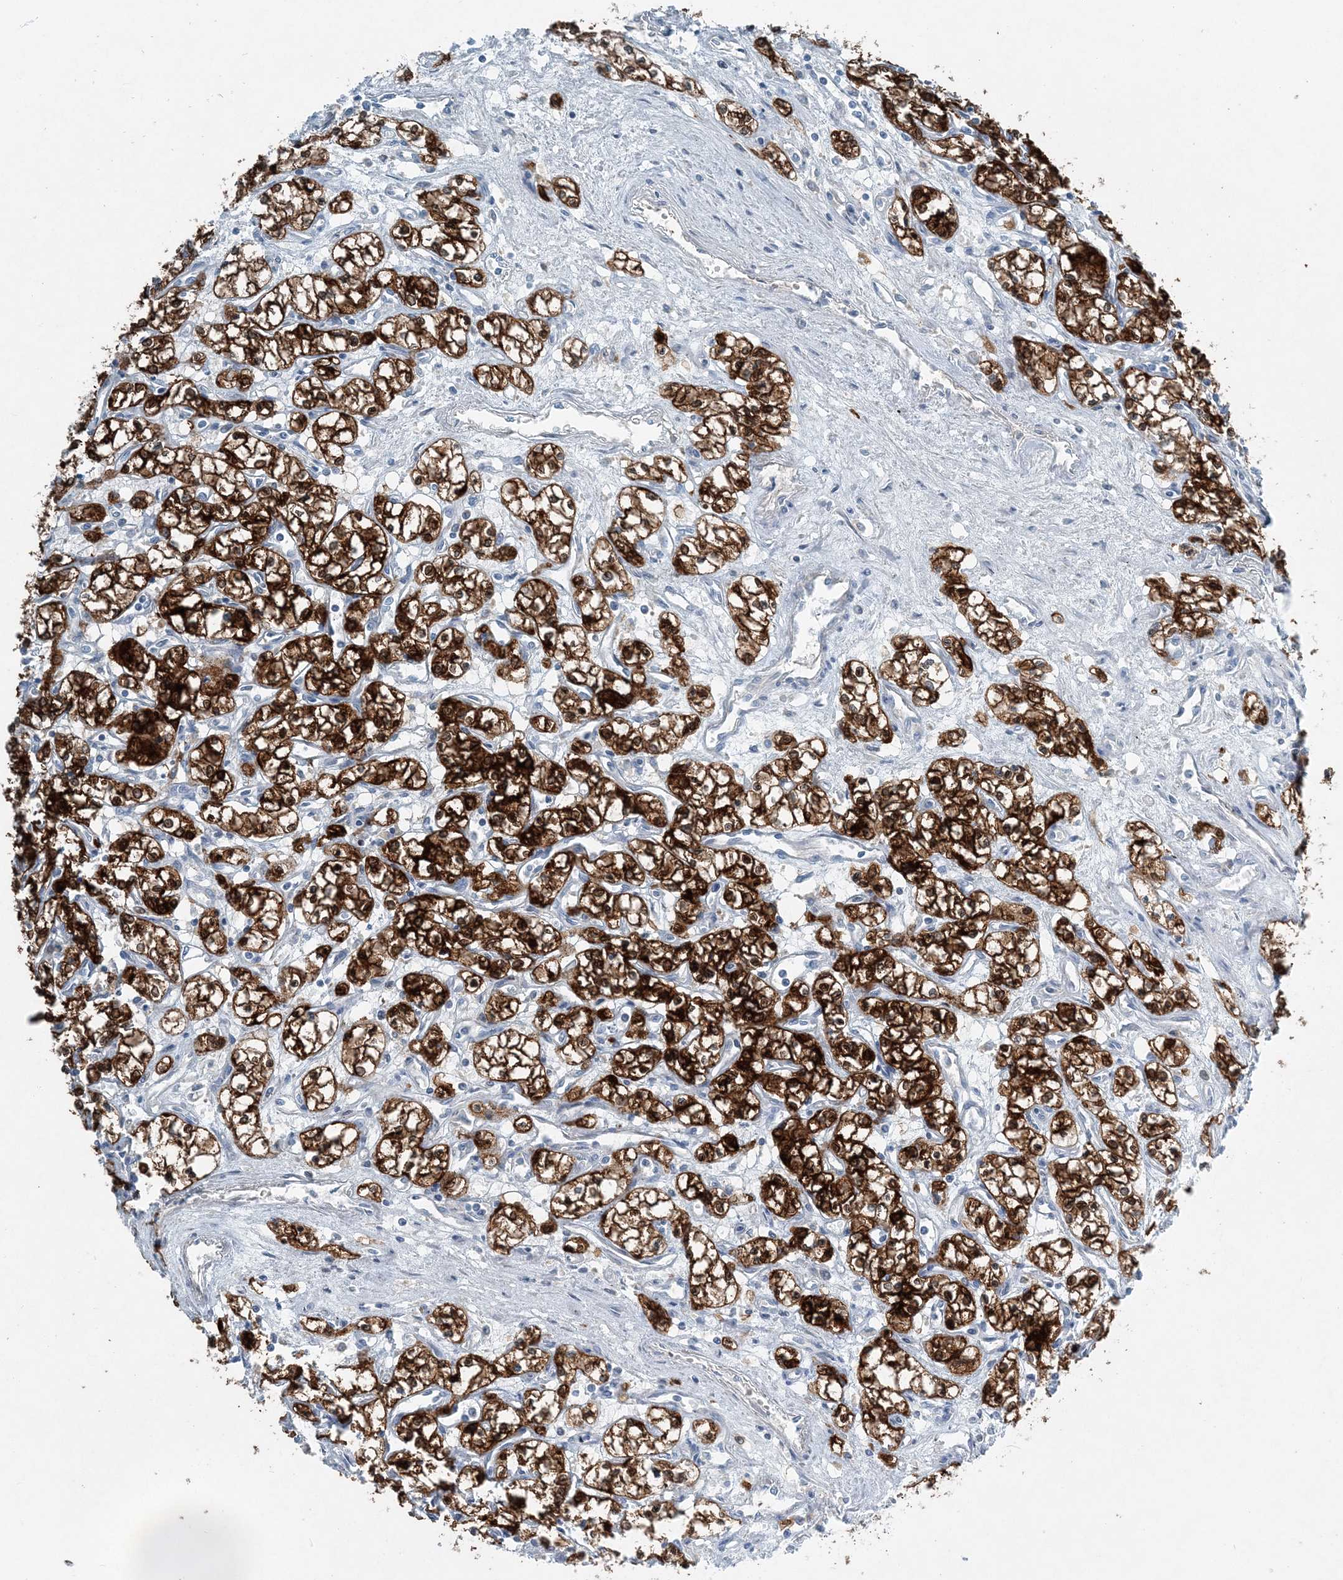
{"staining": {"intensity": "strong", "quantity": ">75%", "location": "cytoplasmic/membranous,nuclear"}, "tissue": "renal cancer", "cell_type": "Tumor cells", "image_type": "cancer", "snomed": [{"axis": "morphology", "description": "Adenocarcinoma, NOS"}, {"axis": "topography", "description": "Kidney"}], "caption": "A histopathology image of renal cancer (adenocarcinoma) stained for a protein reveals strong cytoplasmic/membranous and nuclear brown staining in tumor cells.", "gene": "ARMH1", "patient": {"sex": "male", "age": 59}}